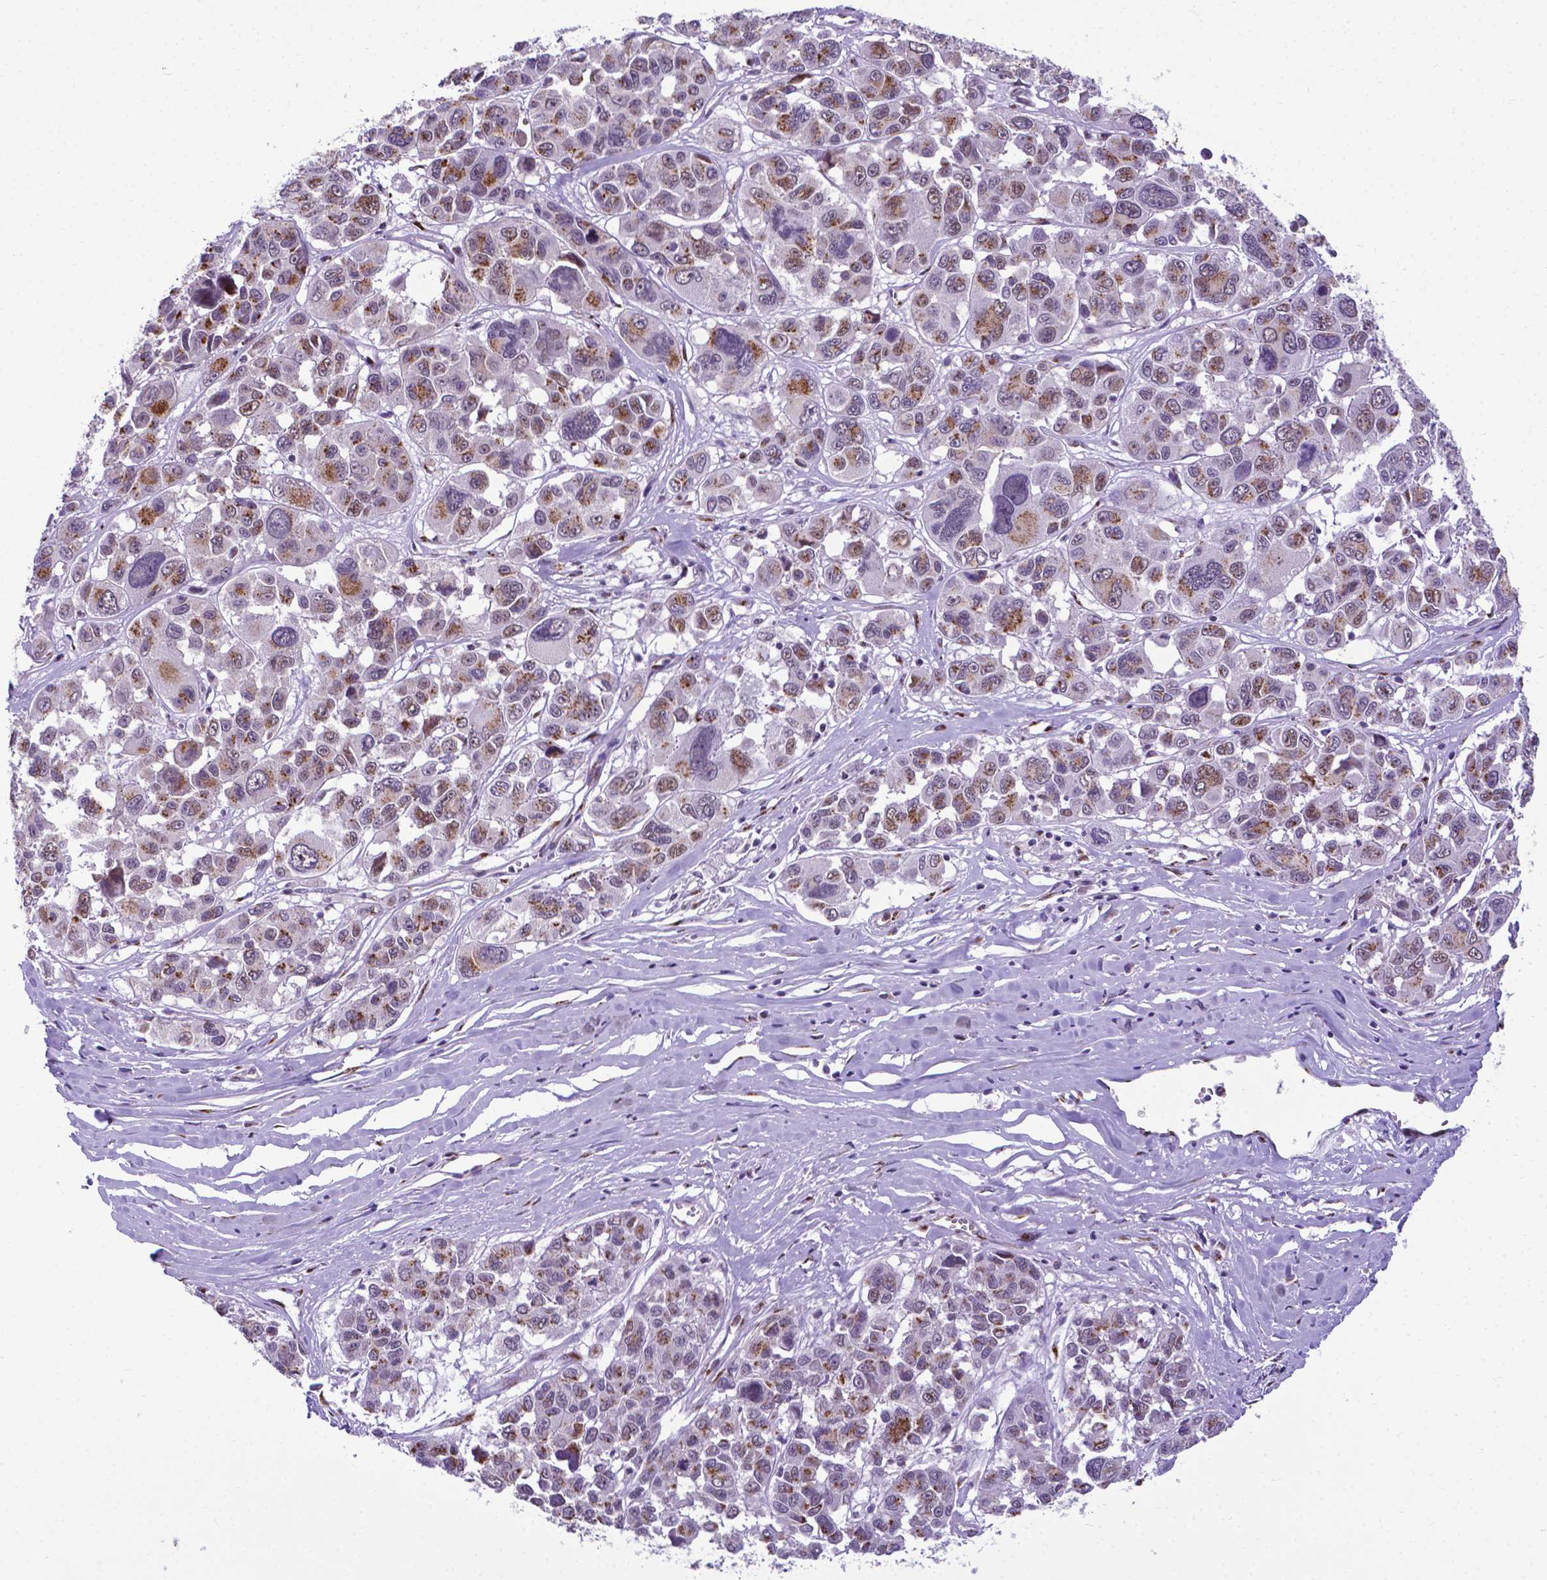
{"staining": {"intensity": "moderate", "quantity": "25%-75%", "location": "cytoplasmic/membranous"}, "tissue": "melanoma", "cell_type": "Tumor cells", "image_type": "cancer", "snomed": [{"axis": "morphology", "description": "Malignant melanoma, NOS"}, {"axis": "topography", "description": "Skin"}], "caption": "Approximately 25%-75% of tumor cells in malignant melanoma demonstrate moderate cytoplasmic/membranous protein staining as visualized by brown immunohistochemical staining.", "gene": "MRPL10", "patient": {"sex": "female", "age": 66}}